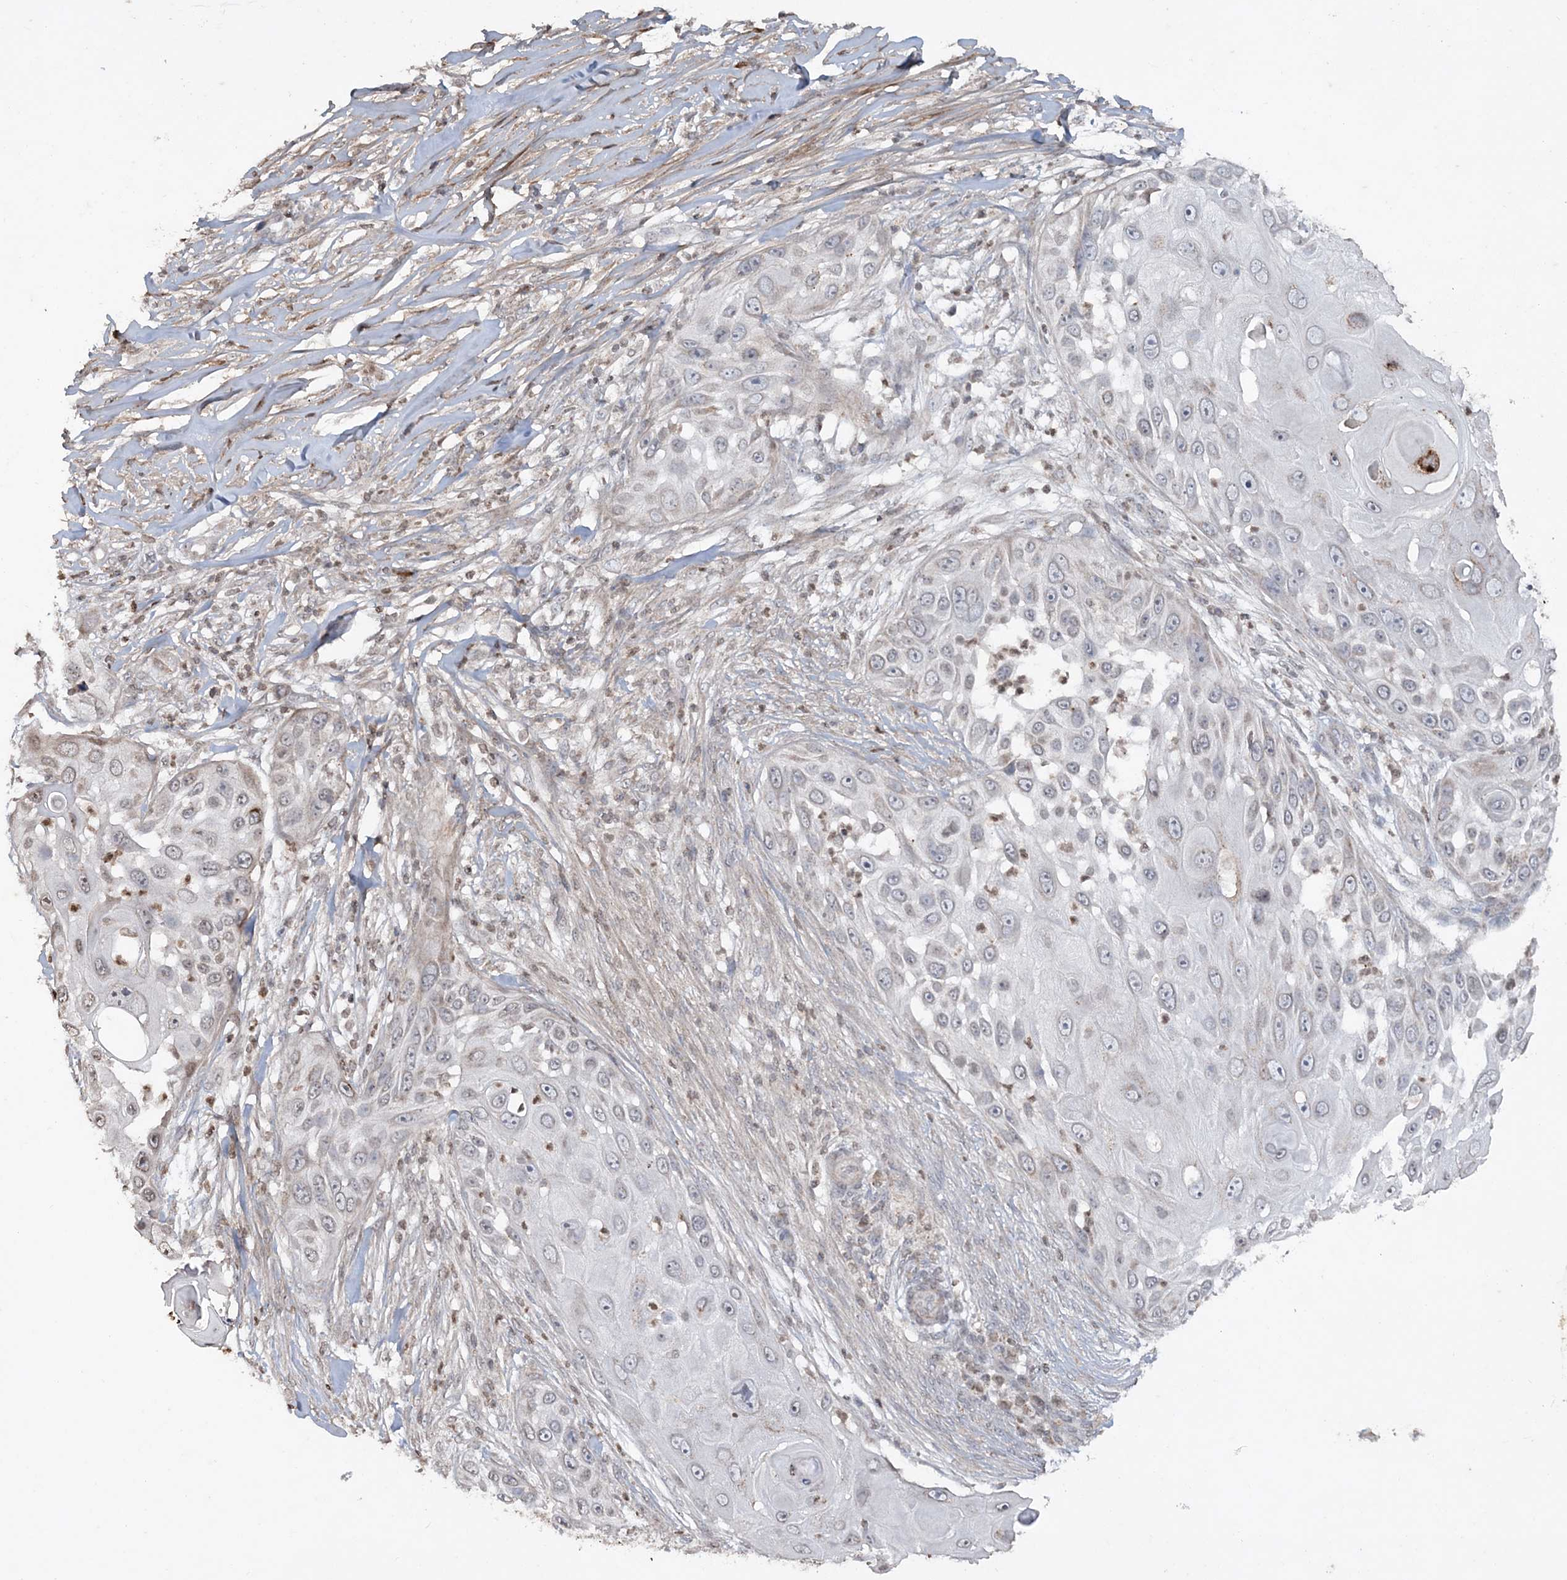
{"staining": {"intensity": "negative", "quantity": "none", "location": "none"}, "tissue": "skin cancer", "cell_type": "Tumor cells", "image_type": "cancer", "snomed": [{"axis": "morphology", "description": "Squamous cell carcinoma, NOS"}, {"axis": "topography", "description": "Skin"}], "caption": "DAB immunohistochemical staining of human skin squamous cell carcinoma displays no significant positivity in tumor cells.", "gene": "TTC7A", "patient": {"sex": "female", "age": 44}}